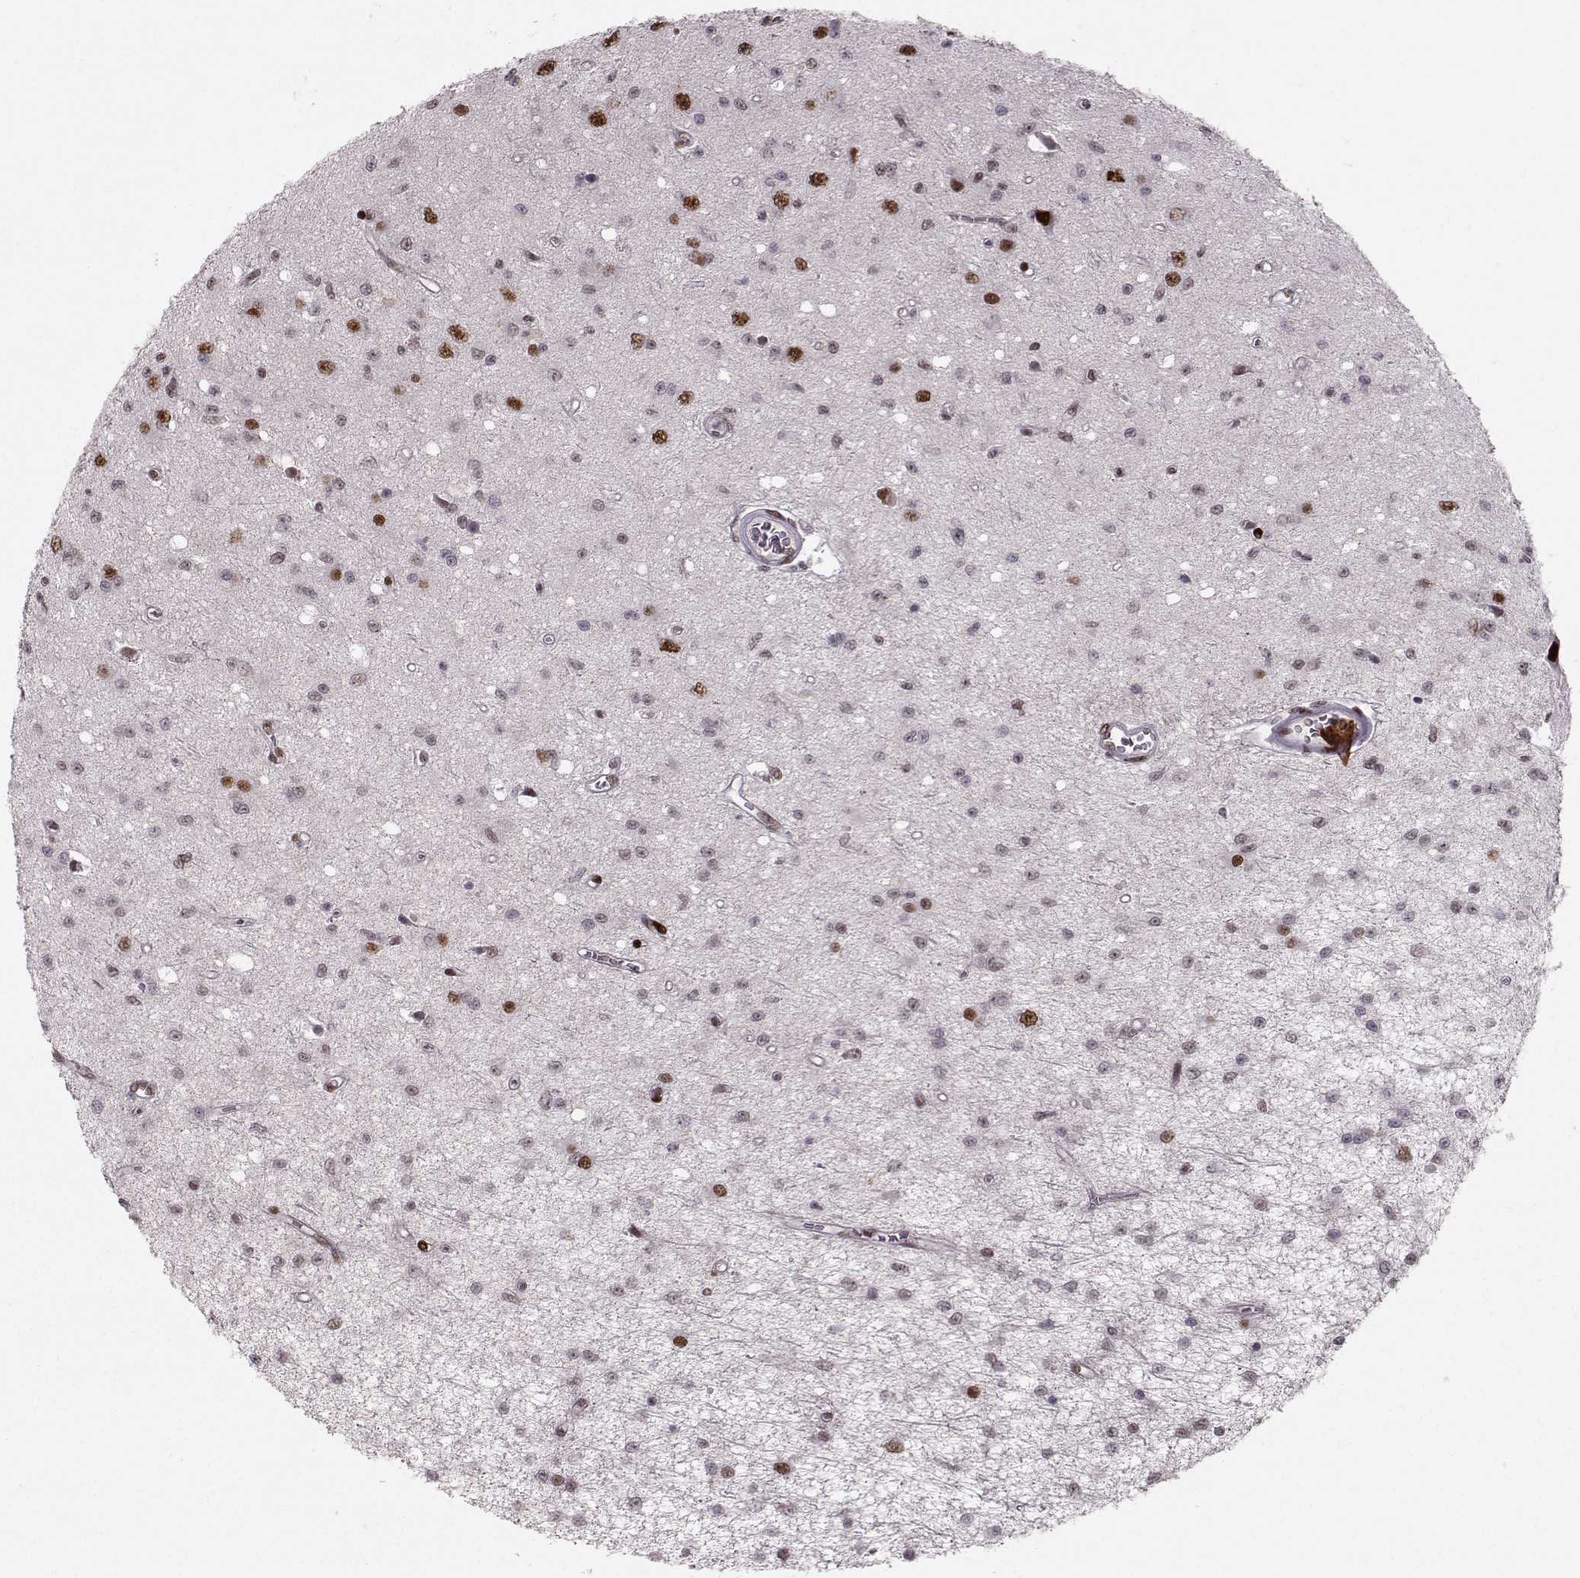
{"staining": {"intensity": "negative", "quantity": "none", "location": "none"}, "tissue": "glioma", "cell_type": "Tumor cells", "image_type": "cancer", "snomed": [{"axis": "morphology", "description": "Glioma, malignant, Low grade"}, {"axis": "topography", "description": "Brain"}], "caption": "IHC image of neoplastic tissue: malignant glioma (low-grade) stained with DAB shows no significant protein positivity in tumor cells. Nuclei are stained in blue.", "gene": "SNAPC2", "patient": {"sex": "female", "age": 45}}